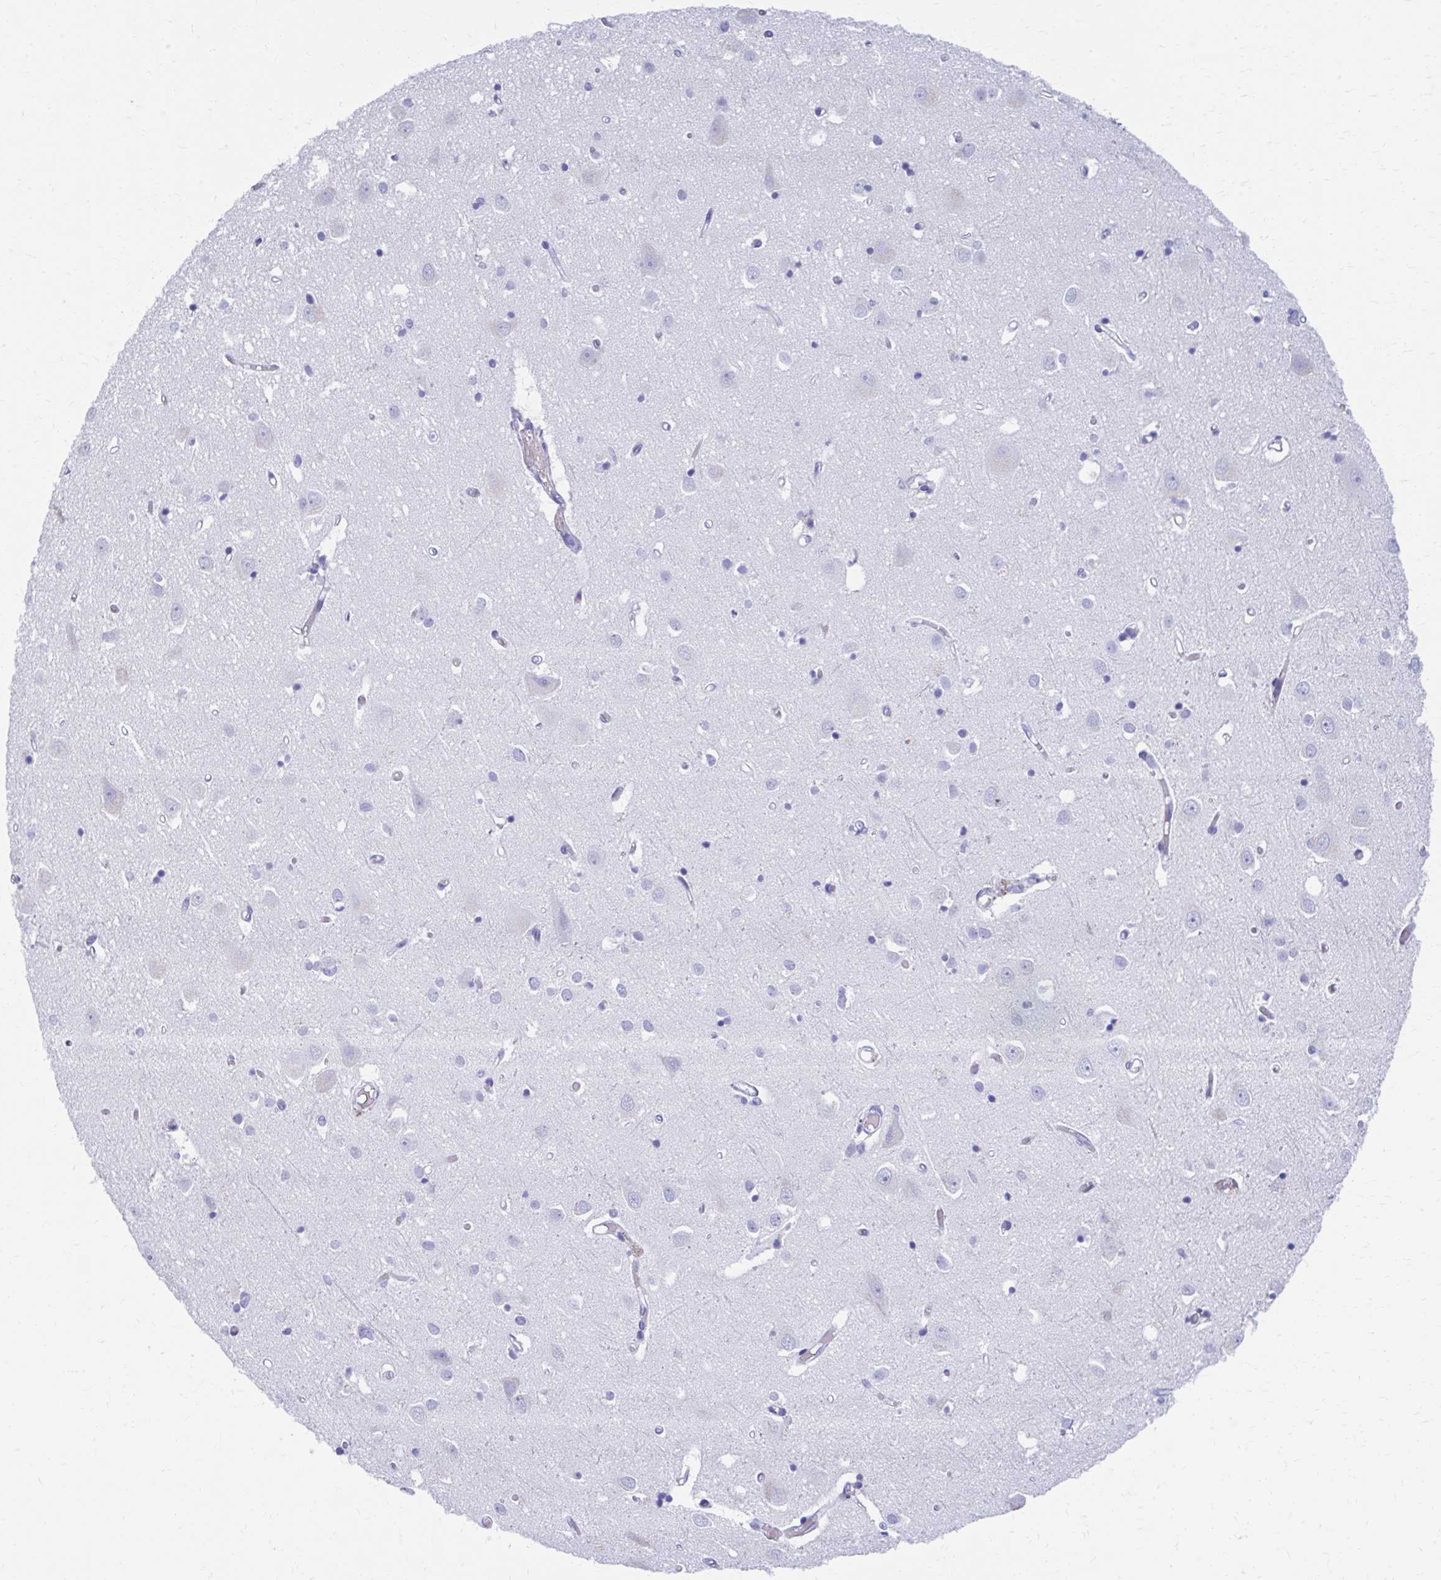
{"staining": {"intensity": "negative", "quantity": "none", "location": "none"}, "tissue": "cerebral cortex", "cell_type": "Endothelial cells", "image_type": "normal", "snomed": [{"axis": "morphology", "description": "Normal tissue, NOS"}, {"axis": "topography", "description": "Cerebral cortex"}], "caption": "Immunohistochemical staining of unremarkable human cerebral cortex displays no significant staining in endothelial cells.", "gene": "RUNX3", "patient": {"sex": "male", "age": 70}}